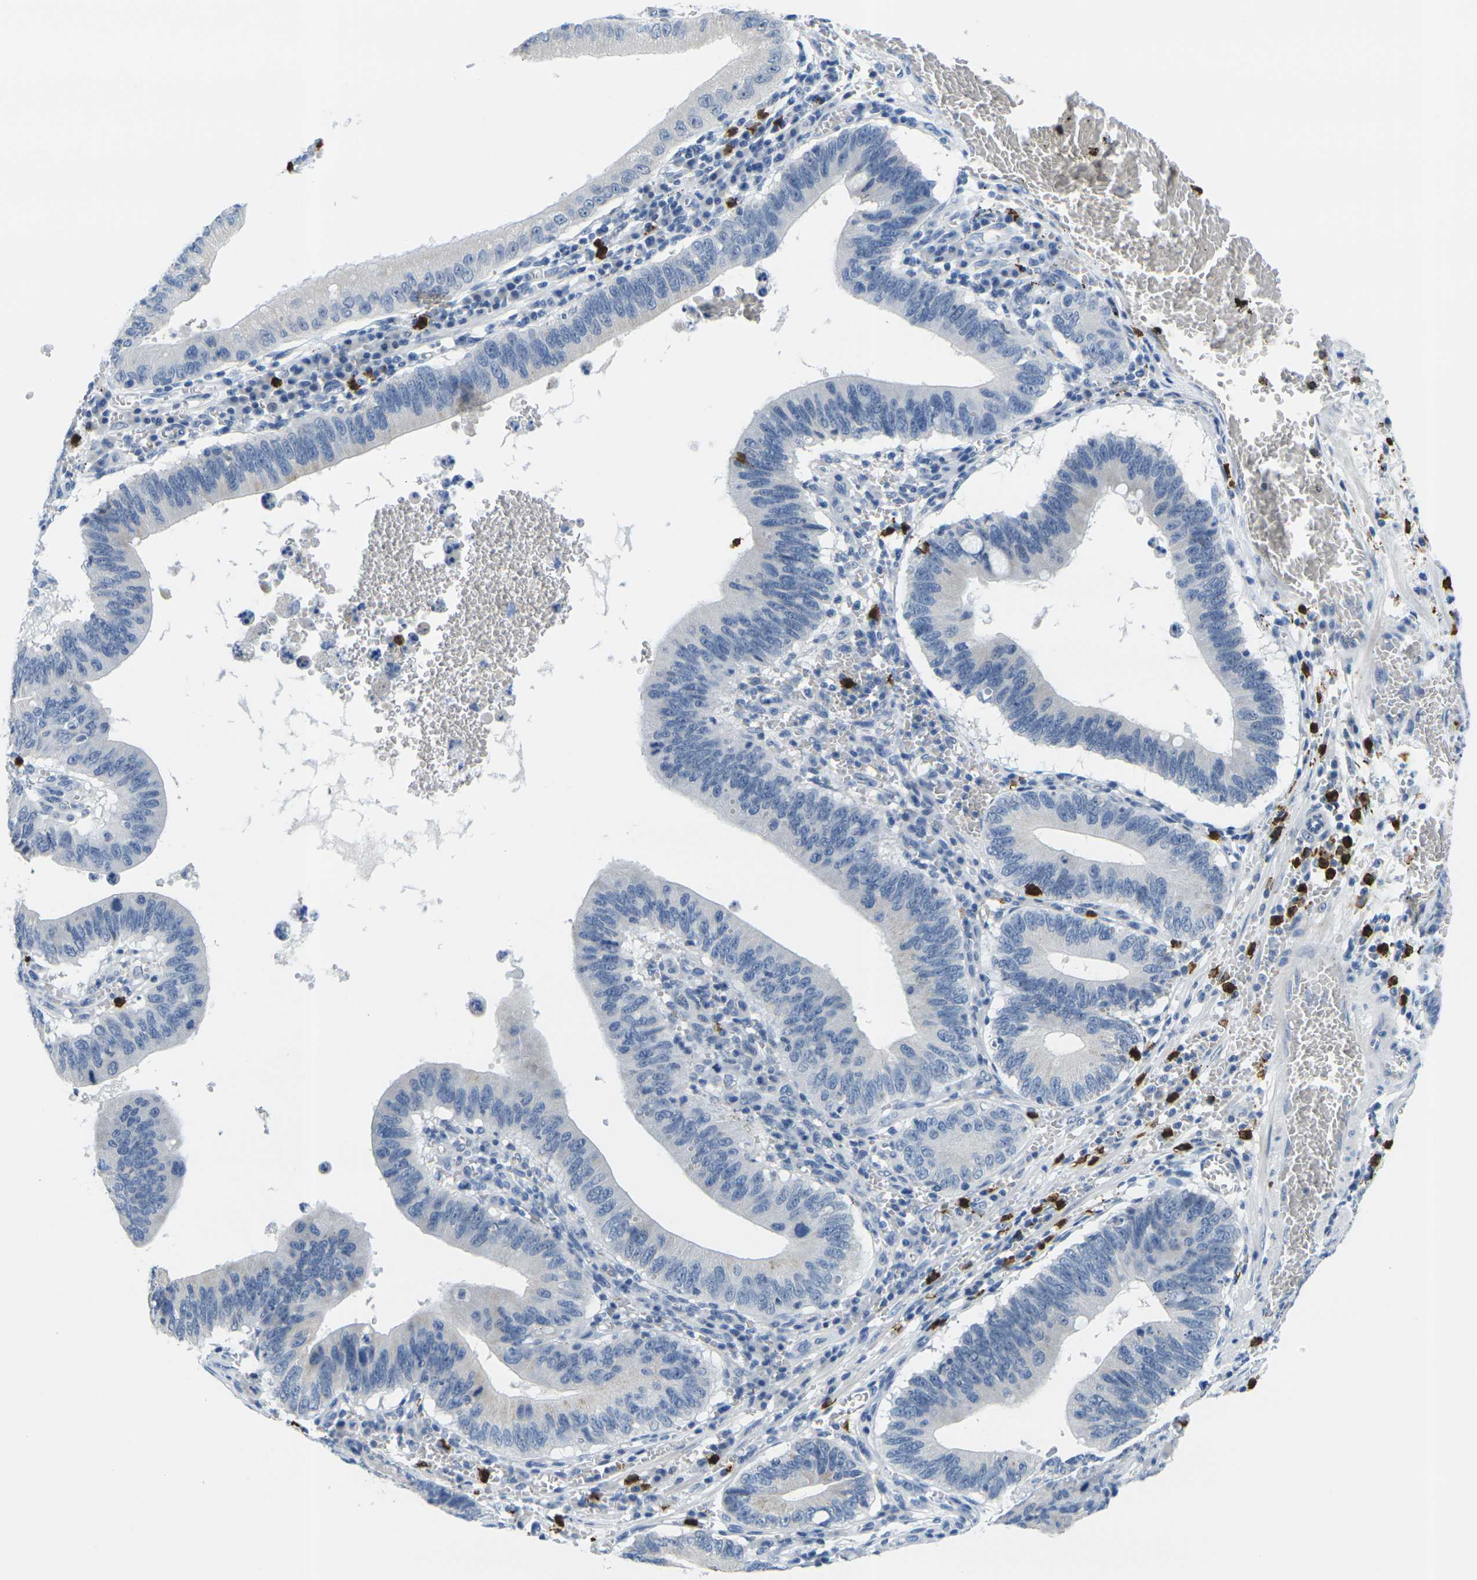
{"staining": {"intensity": "negative", "quantity": "none", "location": "none"}, "tissue": "stomach cancer", "cell_type": "Tumor cells", "image_type": "cancer", "snomed": [{"axis": "morphology", "description": "Adenocarcinoma, NOS"}, {"axis": "topography", "description": "Stomach"}, {"axis": "topography", "description": "Gastric cardia"}], "caption": "Immunohistochemistry (IHC) of human stomach cancer (adenocarcinoma) shows no staining in tumor cells.", "gene": "GPR15", "patient": {"sex": "male", "age": 59}}